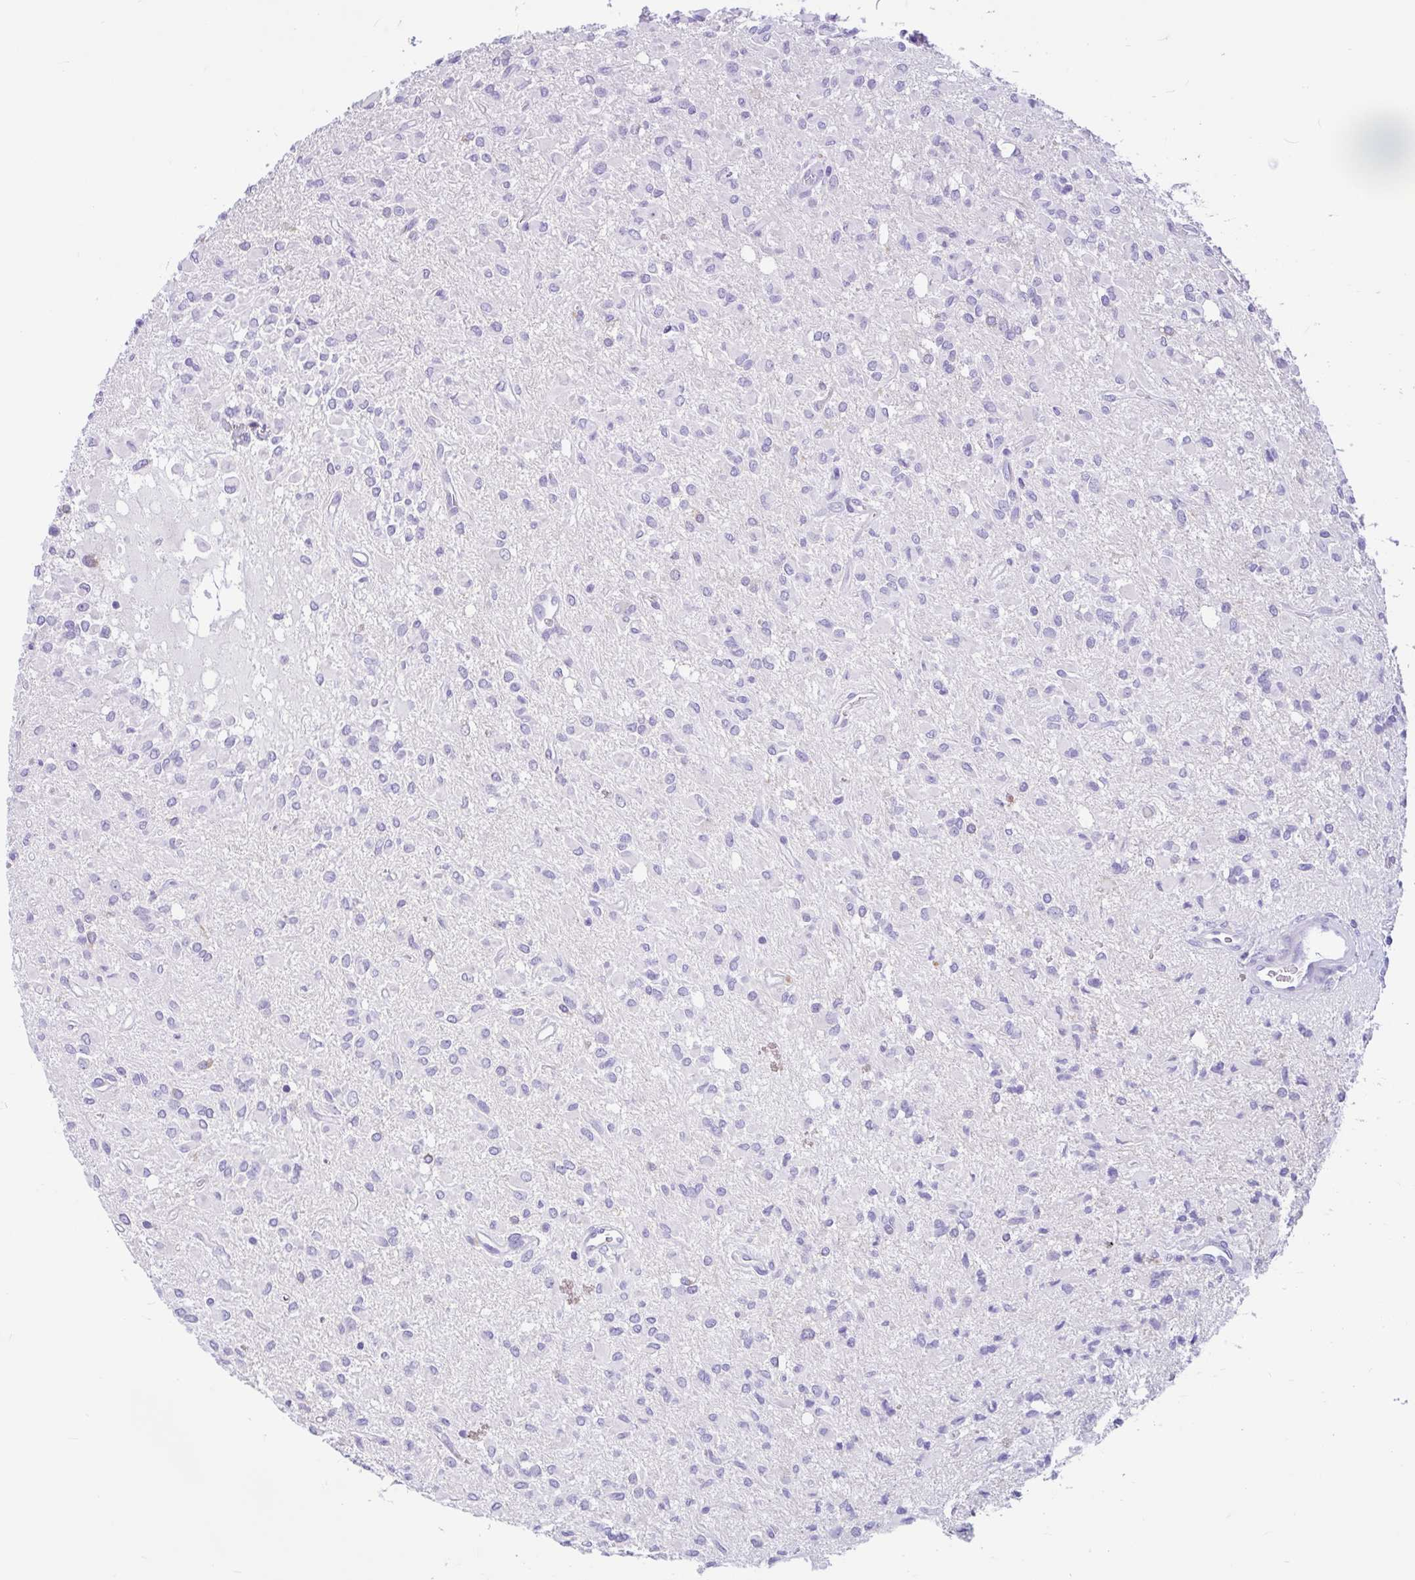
{"staining": {"intensity": "negative", "quantity": "none", "location": "none"}, "tissue": "glioma", "cell_type": "Tumor cells", "image_type": "cancer", "snomed": [{"axis": "morphology", "description": "Glioma, malignant, Low grade"}, {"axis": "topography", "description": "Brain"}], "caption": "A histopathology image of human malignant glioma (low-grade) is negative for staining in tumor cells.", "gene": "OR4N4", "patient": {"sex": "female", "age": 33}}